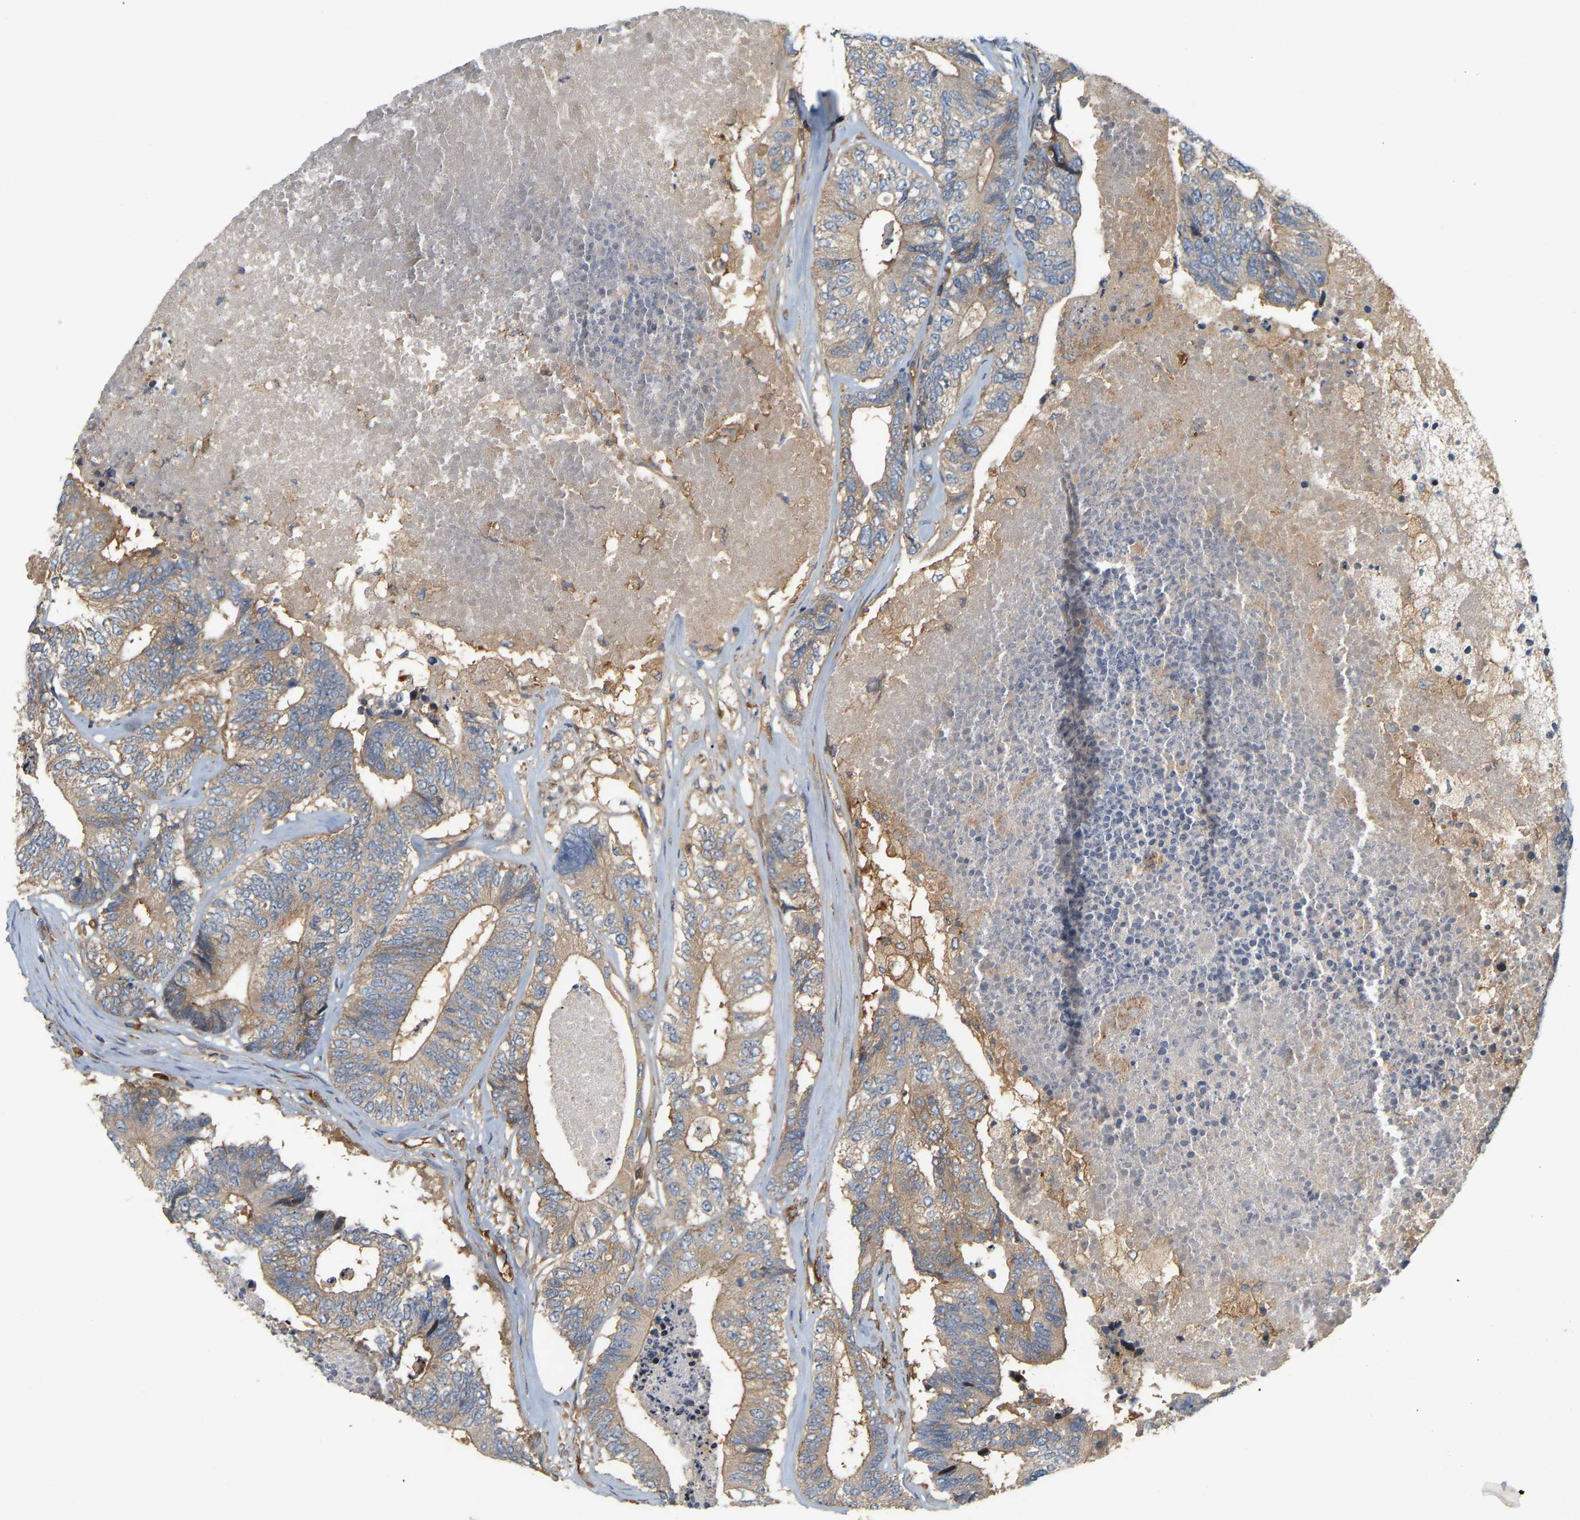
{"staining": {"intensity": "weak", "quantity": ">75%", "location": "cytoplasmic/membranous"}, "tissue": "colorectal cancer", "cell_type": "Tumor cells", "image_type": "cancer", "snomed": [{"axis": "morphology", "description": "Adenocarcinoma, NOS"}, {"axis": "topography", "description": "Colon"}], "caption": "DAB immunohistochemical staining of colorectal cancer (adenocarcinoma) displays weak cytoplasmic/membranous protein expression in about >75% of tumor cells. The protein of interest is stained brown, and the nuclei are stained in blue (DAB IHC with brightfield microscopy, high magnification).", "gene": "AKAP13", "patient": {"sex": "female", "age": 67}}